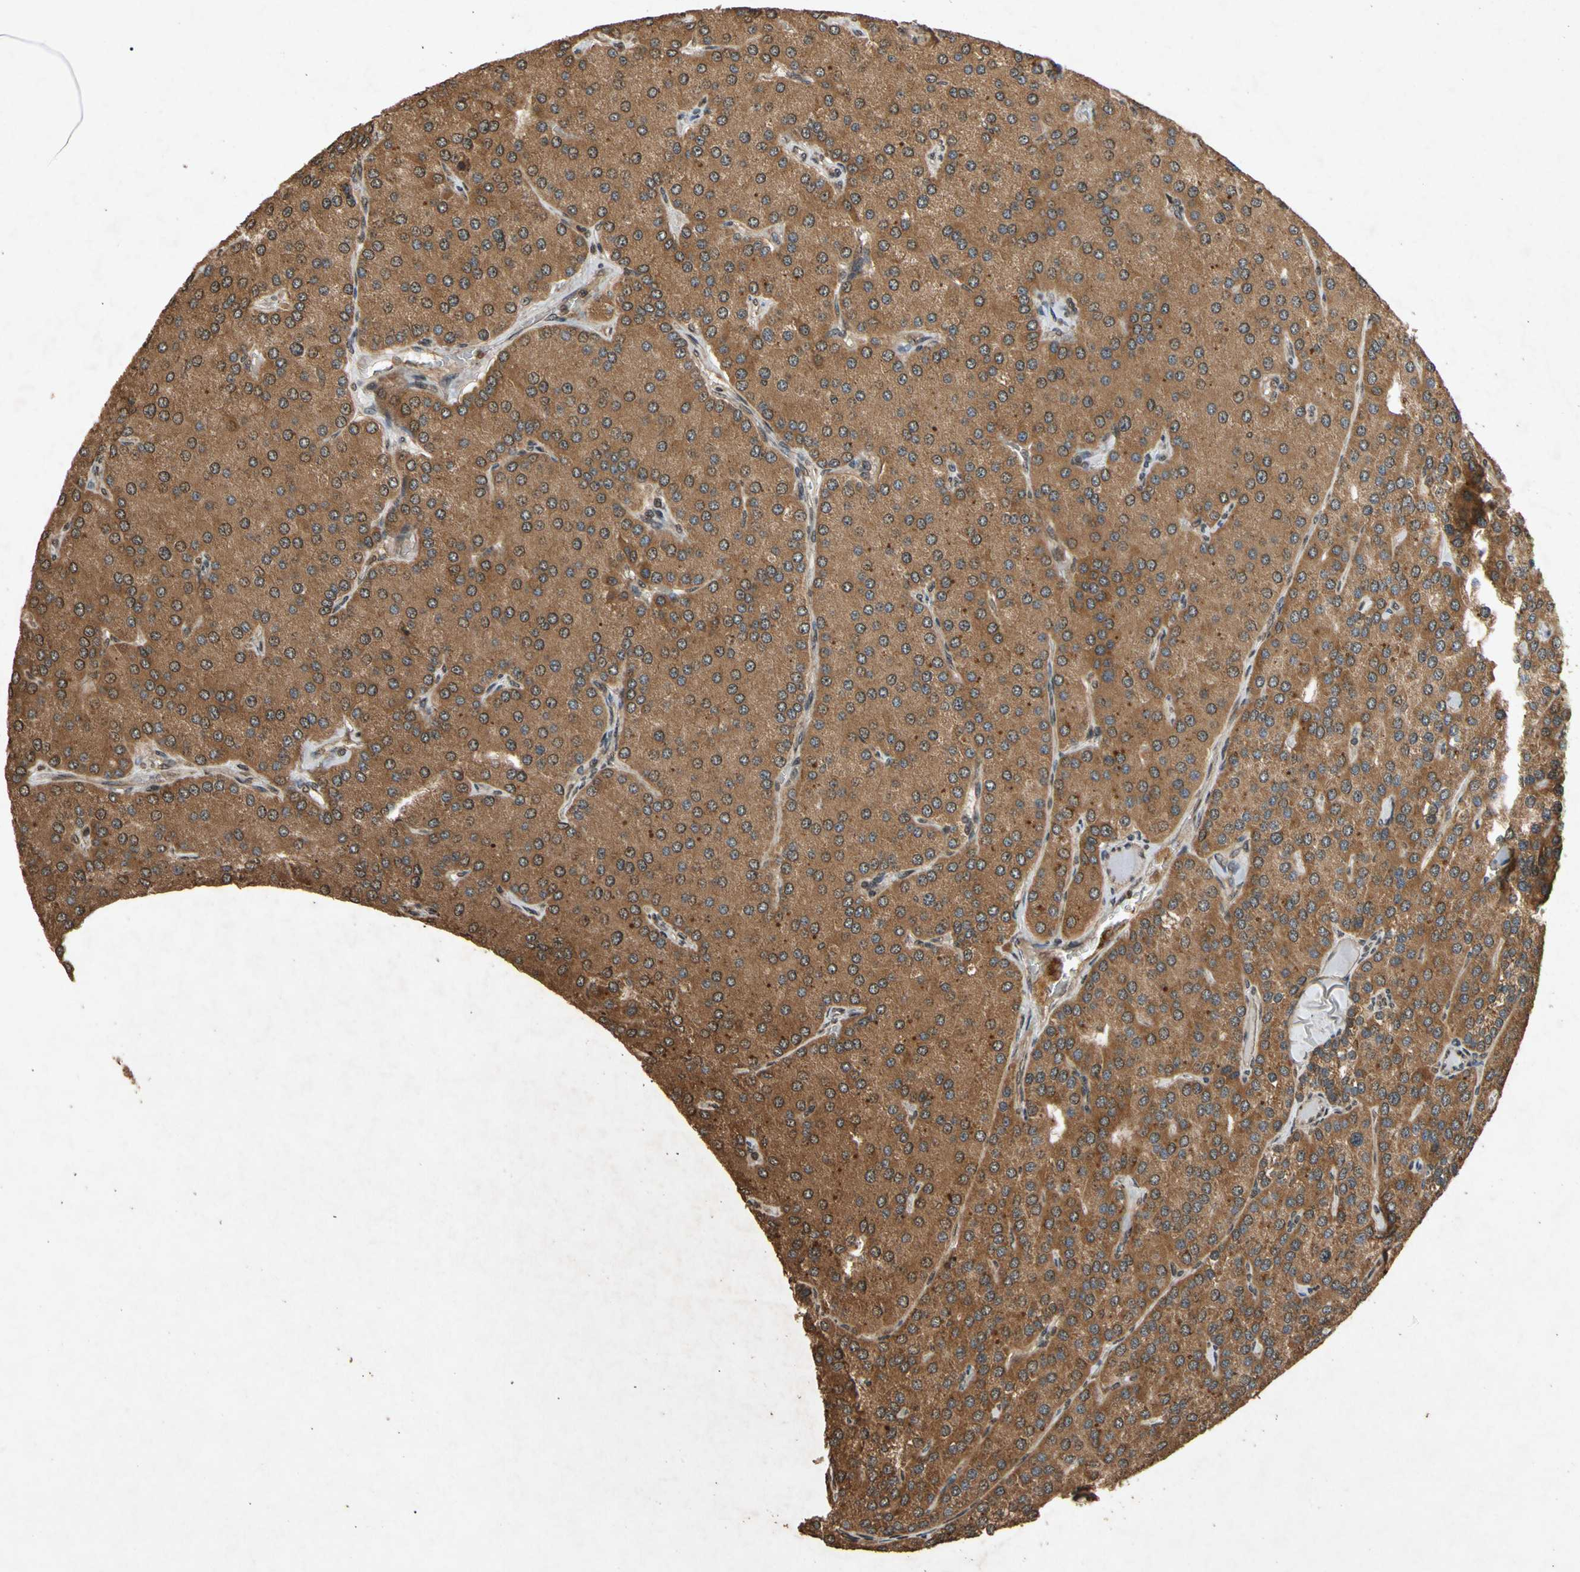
{"staining": {"intensity": "strong", "quantity": ">75%", "location": "cytoplasmic/membranous"}, "tissue": "parathyroid gland", "cell_type": "Glandular cells", "image_type": "normal", "snomed": [{"axis": "morphology", "description": "Normal tissue, NOS"}, {"axis": "morphology", "description": "Adenoma, NOS"}, {"axis": "topography", "description": "Parathyroid gland"}], "caption": "DAB (3,3'-diaminobenzidine) immunohistochemical staining of unremarkable human parathyroid gland demonstrates strong cytoplasmic/membranous protein staining in about >75% of glandular cells.", "gene": "TXN2", "patient": {"sex": "female", "age": 86}}